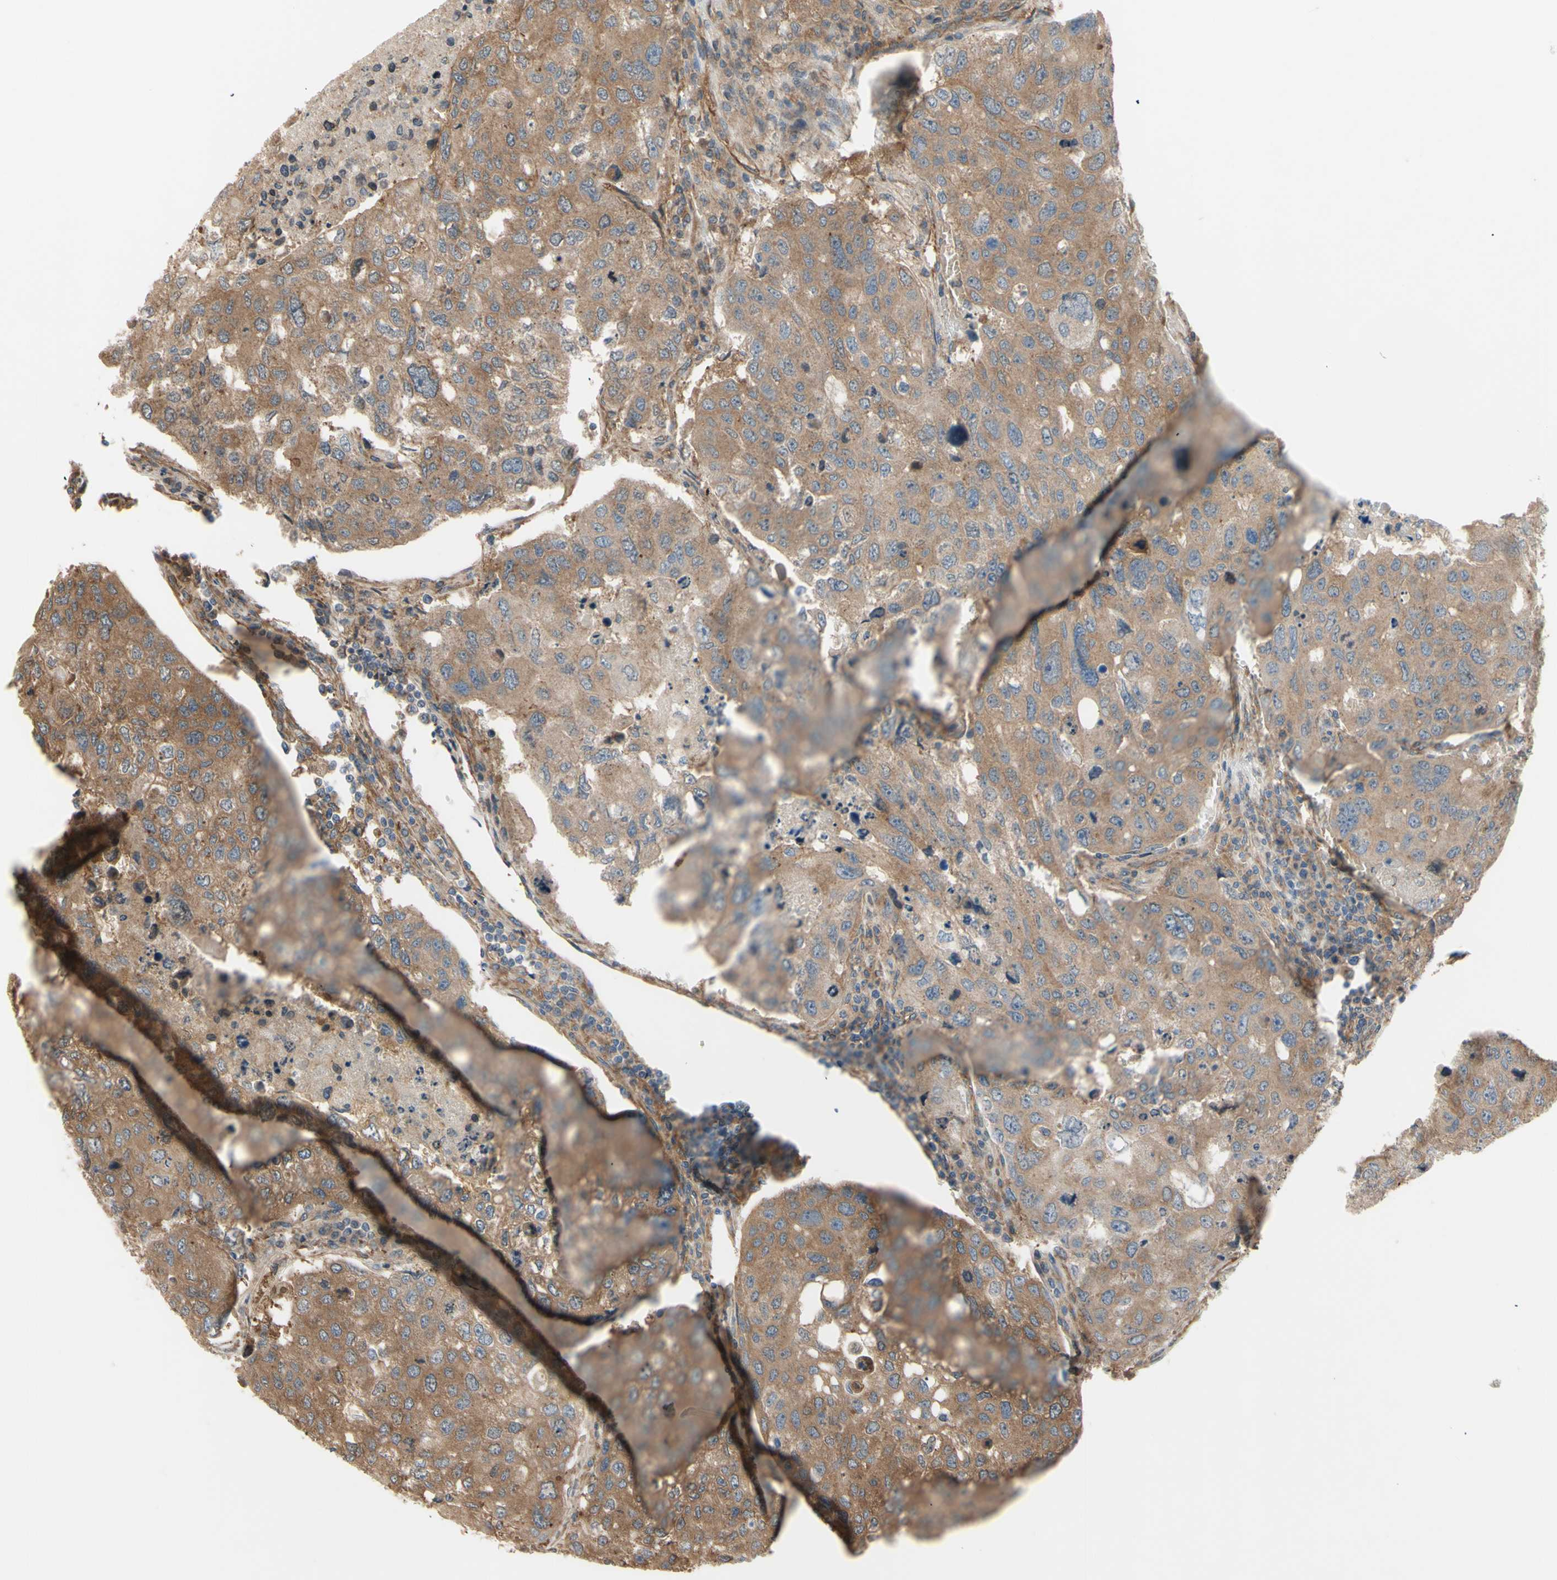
{"staining": {"intensity": "moderate", "quantity": ">75%", "location": "cytoplasmic/membranous"}, "tissue": "urothelial cancer", "cell_type": "Tumor cells", "image_type": "cancer", "snomed": [{"axis": "morphology", "description": "Urothelial carcinoma, High grade"}, {"axis": "topography", "description": "Lymph node"}, {"axis": "topography", "description": "Urinary bladder"}], "caption": "Urothelial cancer stained with DAB immunohistochemistry (IHC) exhibits medium levels of moderate cytoplasmic/membranous expression in approximately >75% of tumor cells. The staining is performed using DAB (3,3'-diaminobenzidine) brown chromogen to label protein expression. The nuclei are counter-stained blue using hematoxylin.", "gene": "DYNLRB1", "patient": {"sex": "male", "age": 51}}